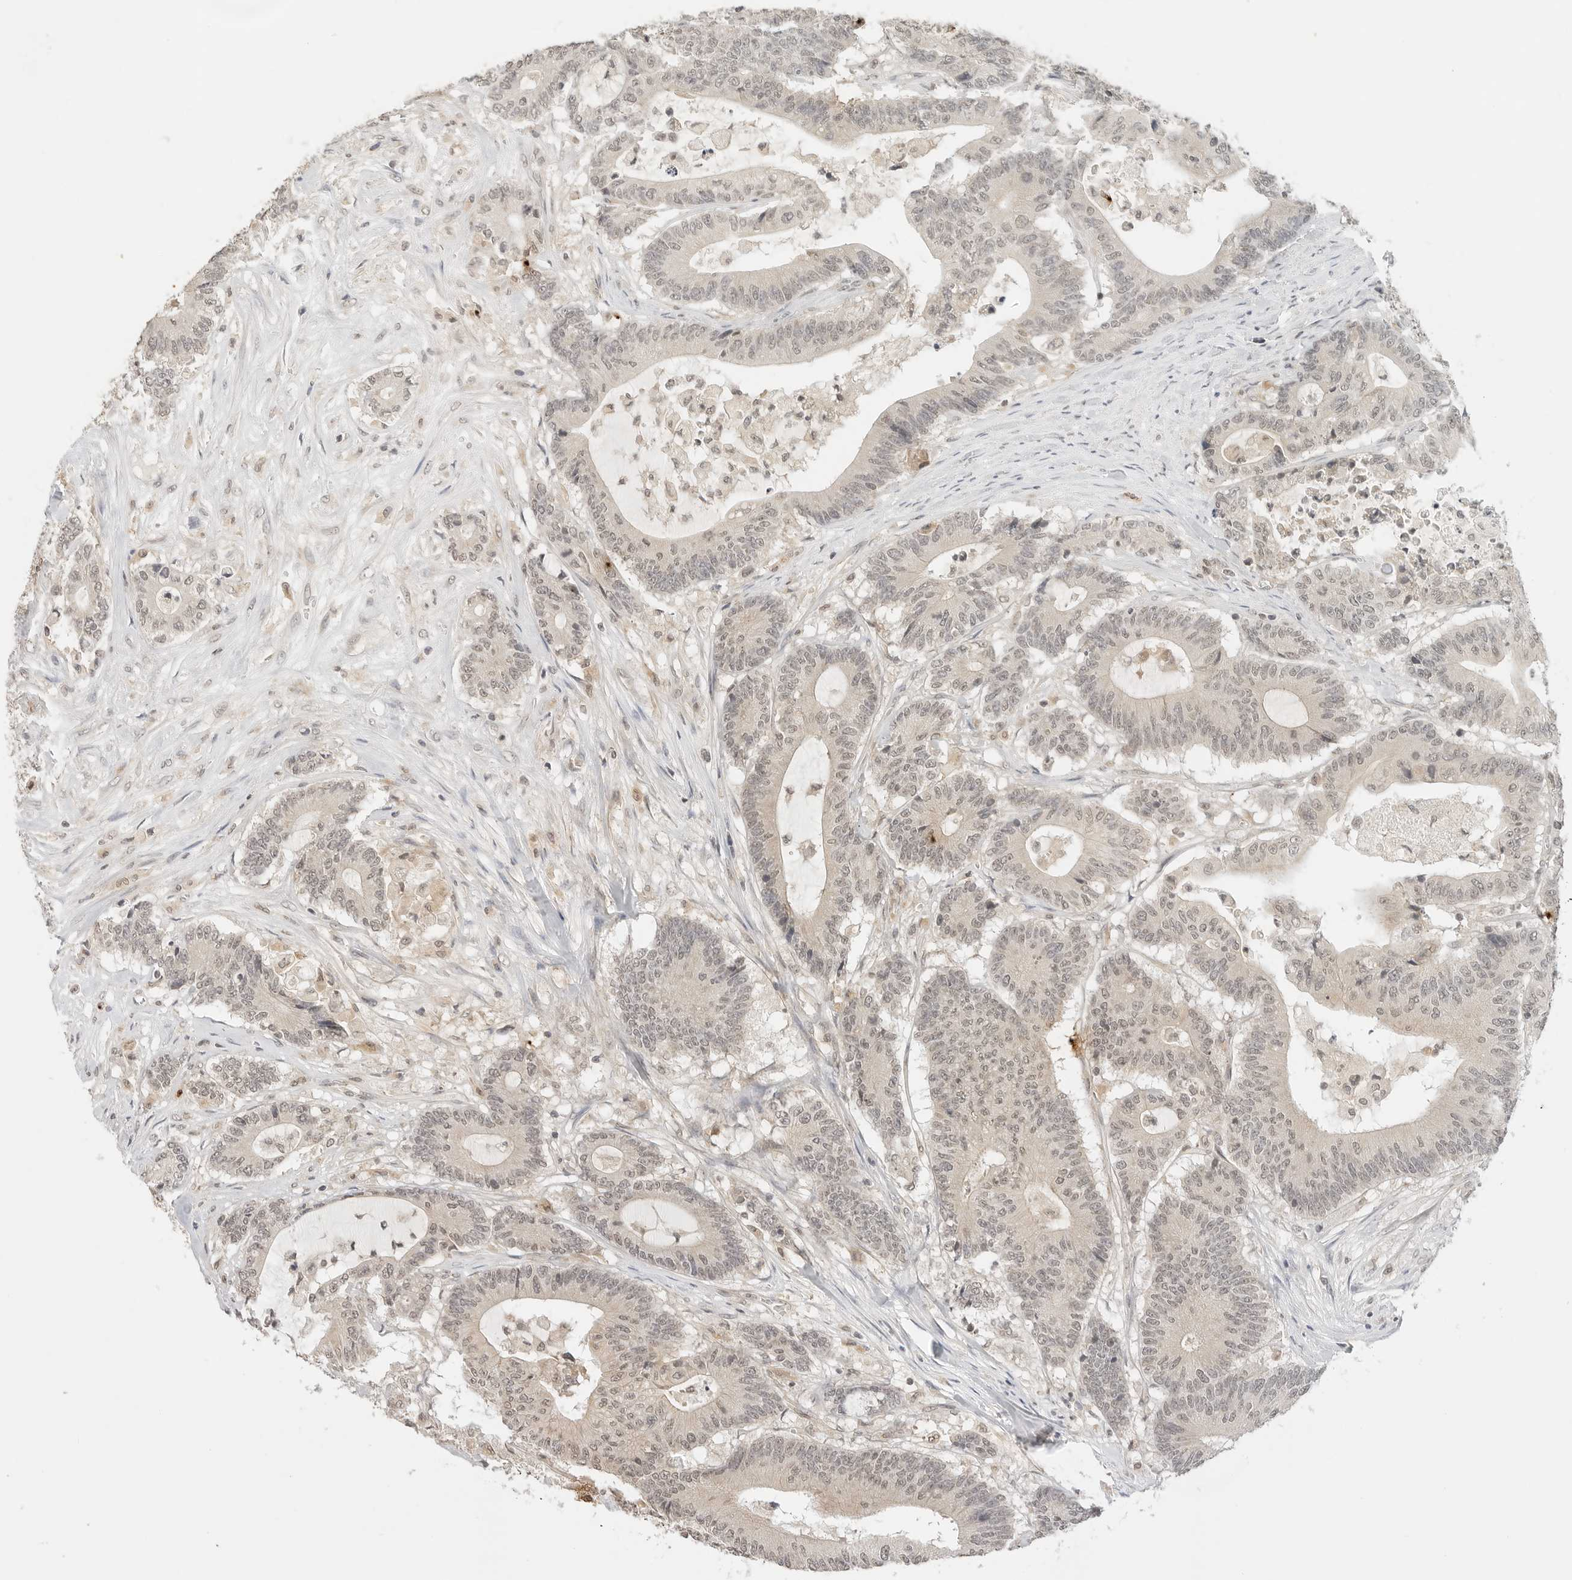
{"staining": {"intensity": "weak", "quantity": ">75%", "location": "nuclear"}, "tissue": "colorectal cancer", "cell_type": "Tumor cells", "image_type": "cancer", "snomed": [{"axis": "morphology", "description": "Adenocarcinoma, NOS"}, {"axis": "topography", "description": "Colon"}], "caption": "Weak nuclear expression for a protein is appreciated in approximately >75% of tumor cells of colorectal adenocarcinoma using immunohistochemistry (IHC).", "gene": "GPR34", "patient": {"sex": "female", "age": 84}}